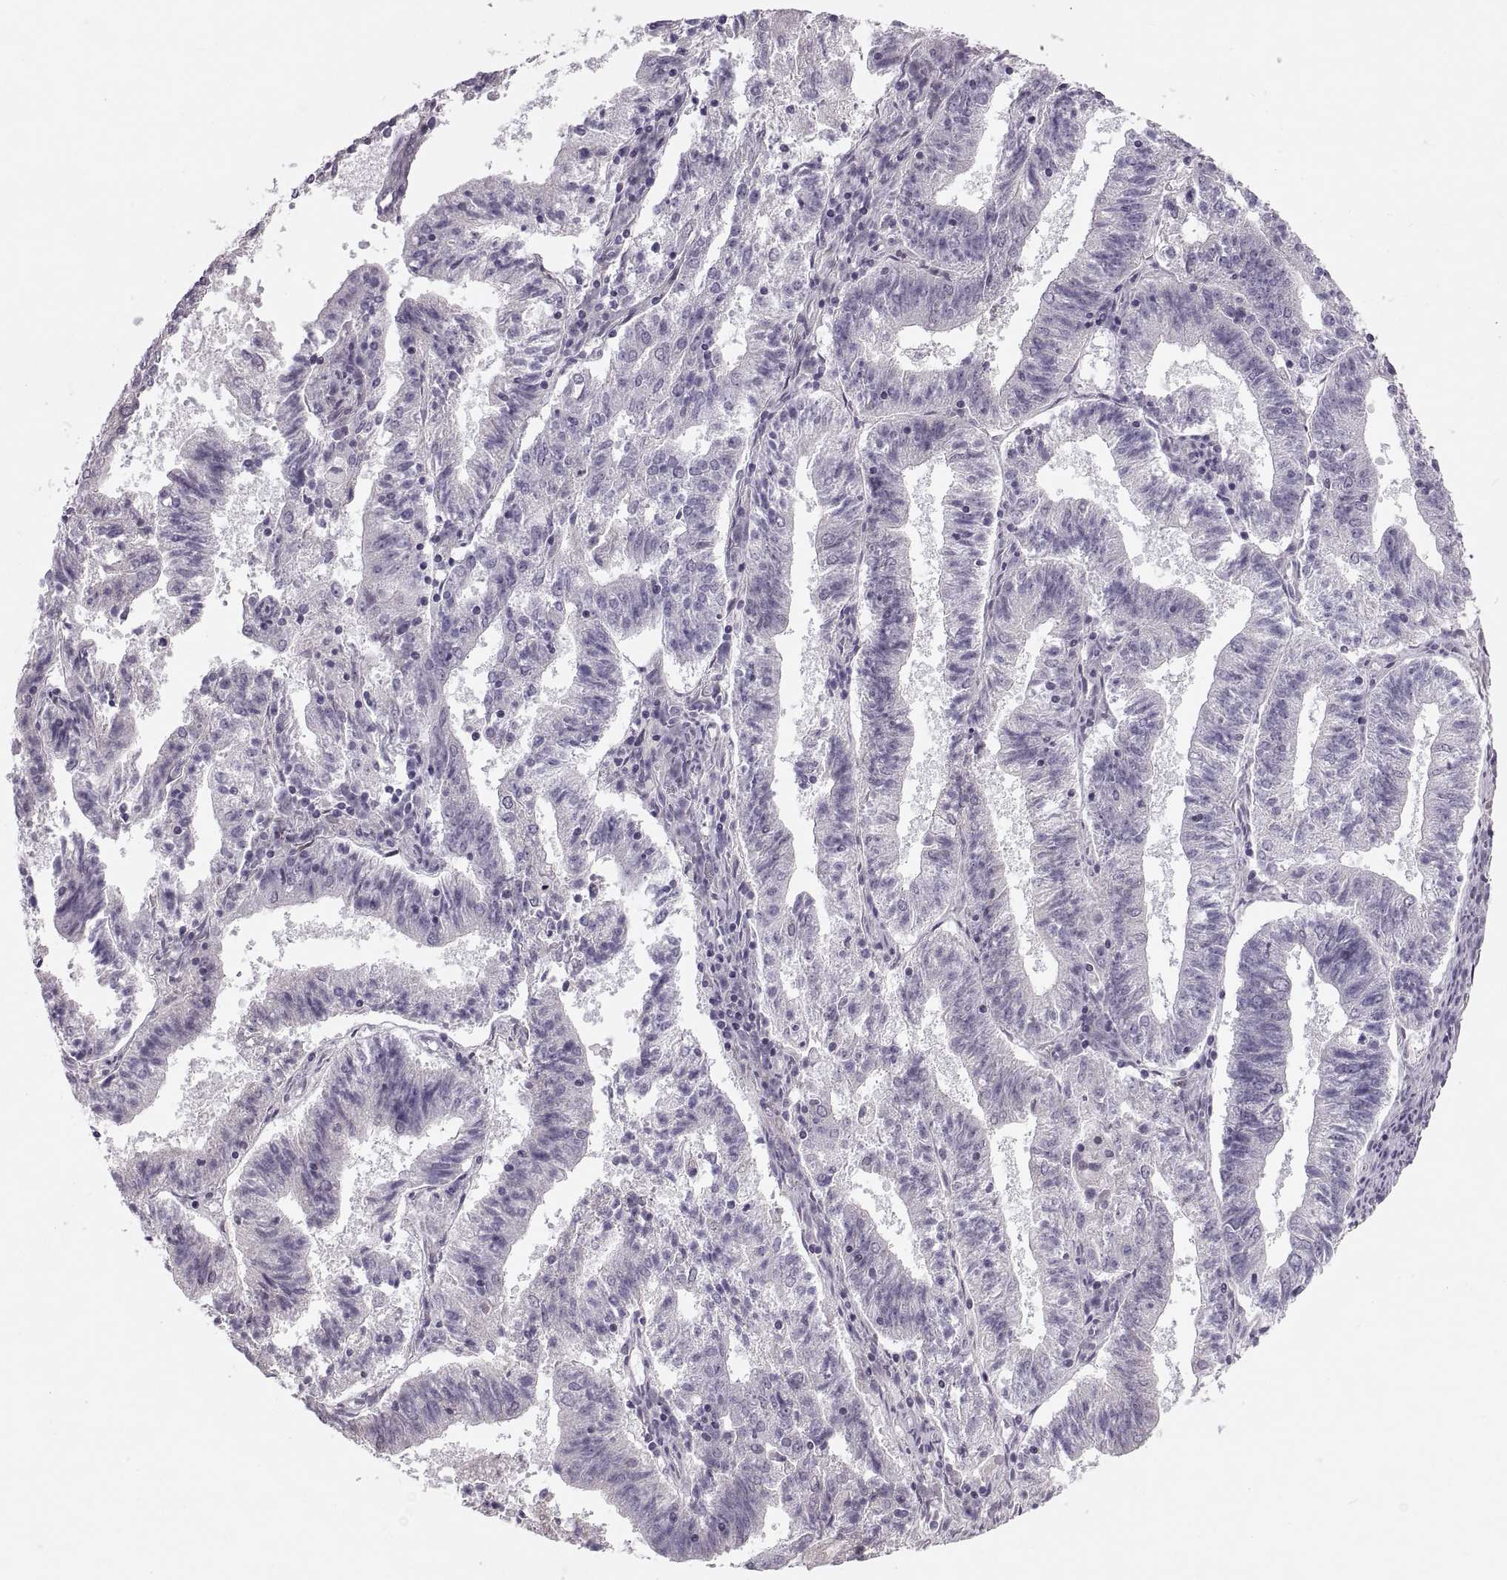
{"staining": {"intensity": "negative", "quantity": "none", "location": "none"}, "tissue": "endometrial cancer", "cell_type": "Tumor cells", "image_type": "cancer", "snomed": [{"axis": "morphology", "description": "Adenocarcinoma, NOS"}, {"axis": "topography", "description": "Endometrium"}], "caption": "This is an IHC histopathology image of human endometrial cancer (adenocarcinoma). There is no expression in tumor cells.", "gene": "PRSS37", "patient": {"sex": "female", "age": 82}}